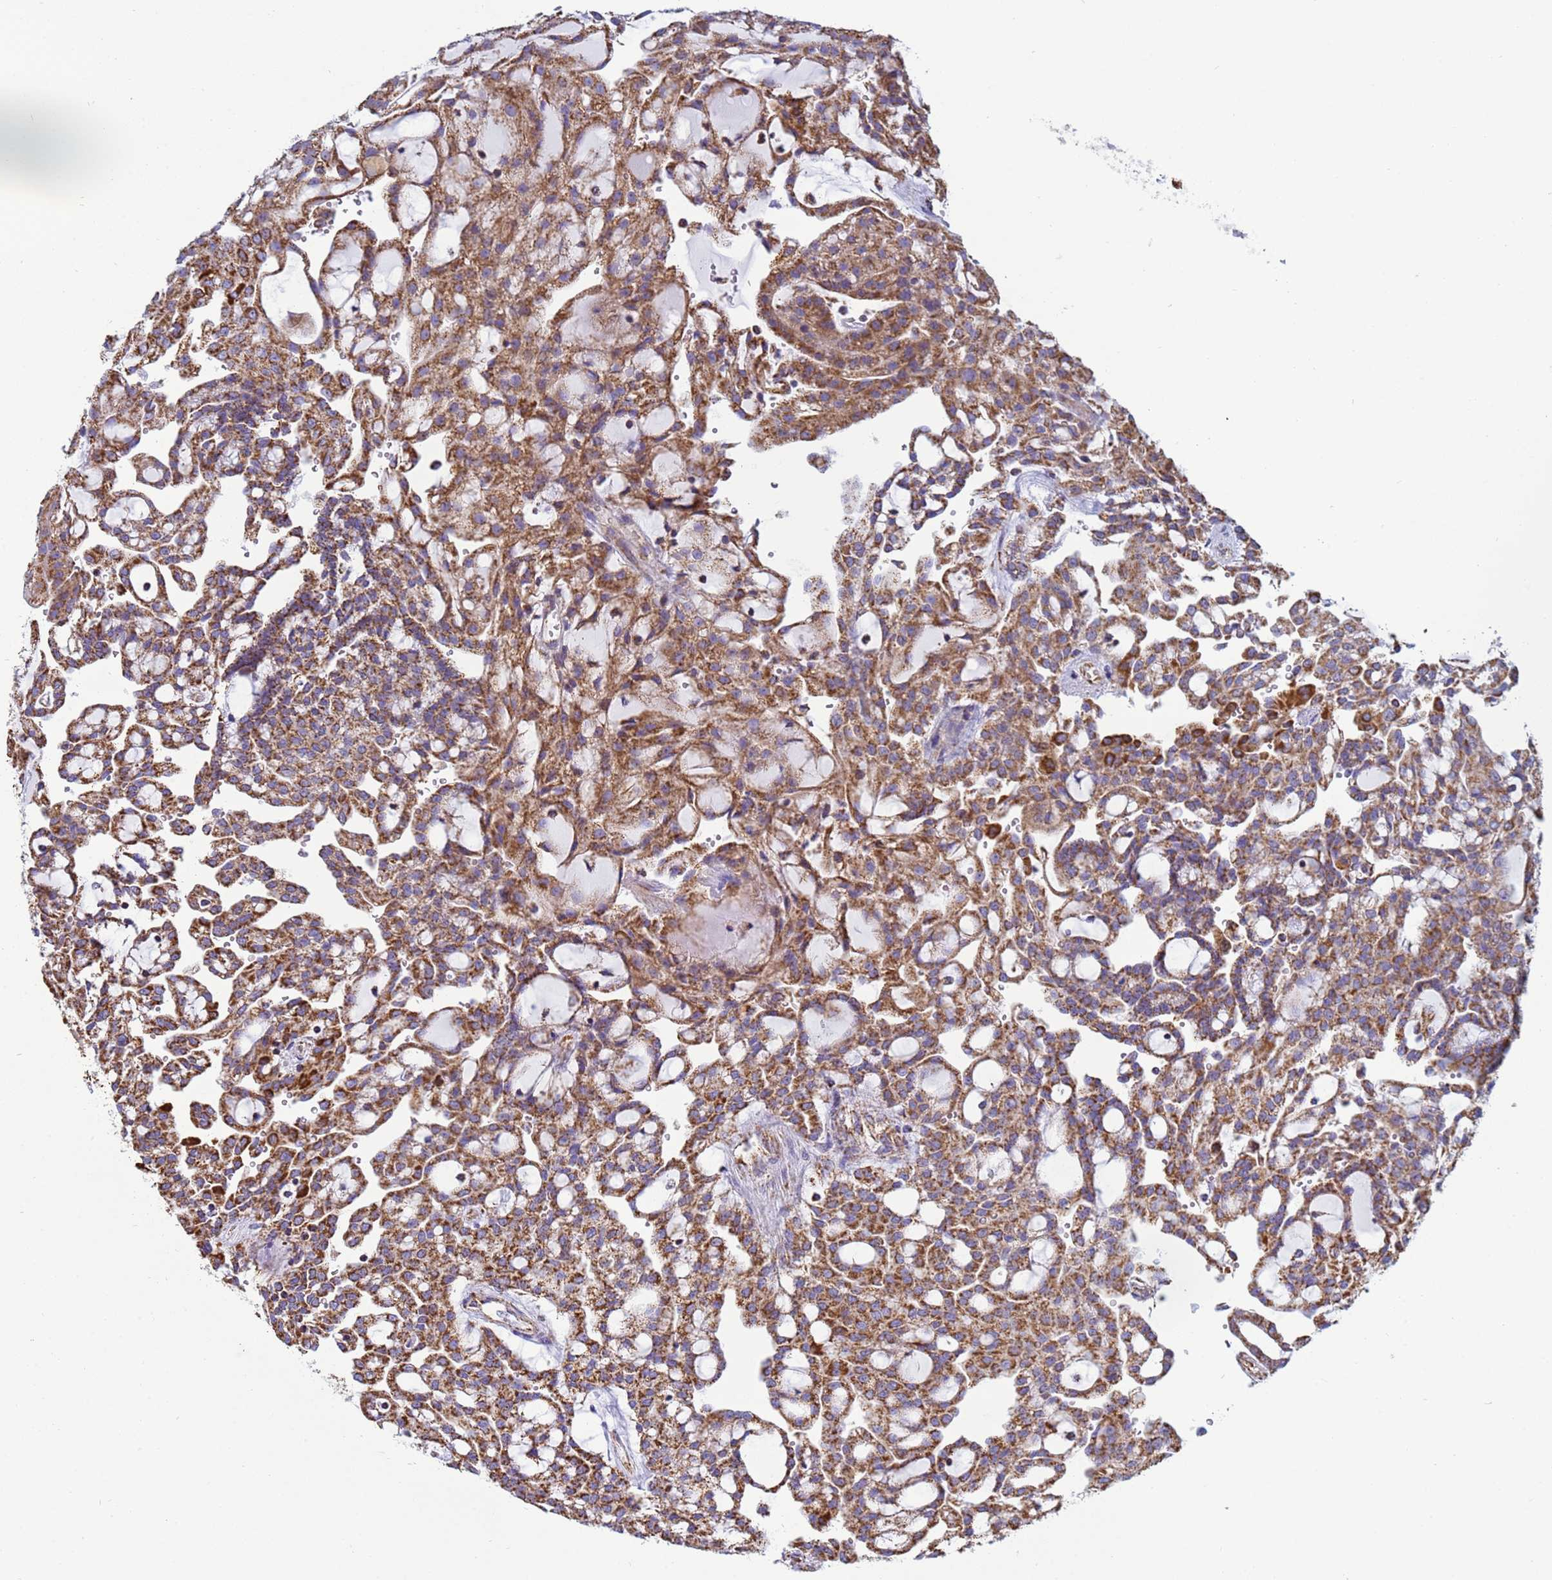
{"staining": {"intensity": "moderate", "quantity": ">75%", "location": "cytoplasmic/membranous"}, "tissue": "renal cancer", "cell_type": "Tumor cells", "image_type": "cancer", "snomed": [{"axis": "morphology", "description": "Adenocarcinoma, NOS"}, {"axis": "topography", "description": "Kidney"}], "caption": "A medium amount of moderate cytoplasmic/membranous positivity is seen in approximately >75% of tumor cells in renal adenocarcinoma tissue.", "gene": "COQ4", "patient": {"sex": "male", "age": 63}}